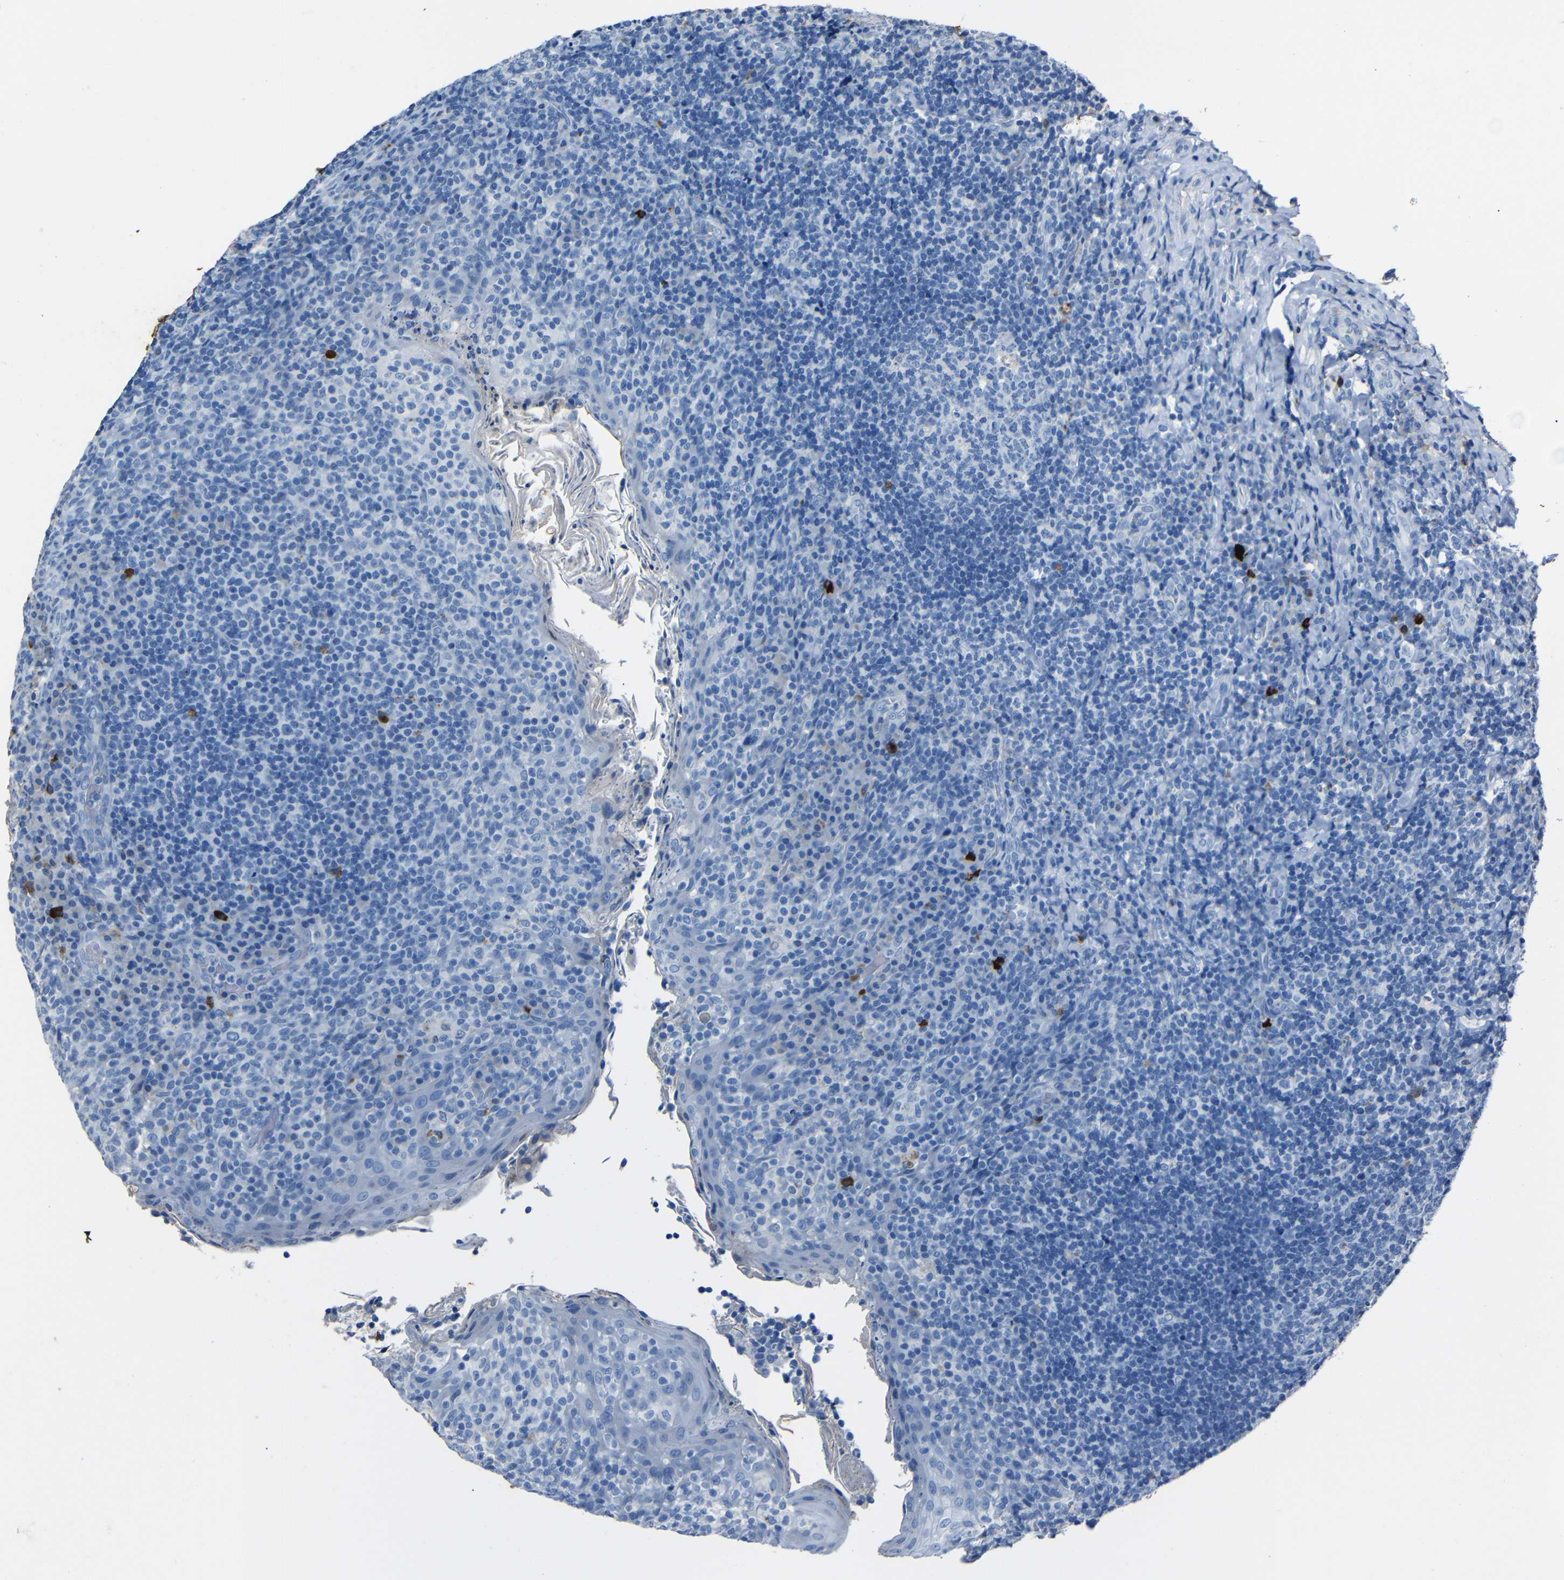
{"staining": {"intensity": "negative", "quantity": "none", "location": "none"}, "tissue": "tonsil", "cell_type": "Germinal center cells", "image_type": "normal", "snomed": [{"axis": "morphology", "description": "Normal tissue, NOS"}, {"axis": "topography", "description": "Tonsil"}], "caption": "This micrograph is of unremarkable tonsil stained with immunohistochemistry to label a protein in brown with the nuclei are counter-stained blue. There is no staining in germinal center cells. (Brightfield microscopy of DAB immunohistochemistry at high magnification).", "gene": "CLDN11", "patient": {"sex": "male", "age": 17}}